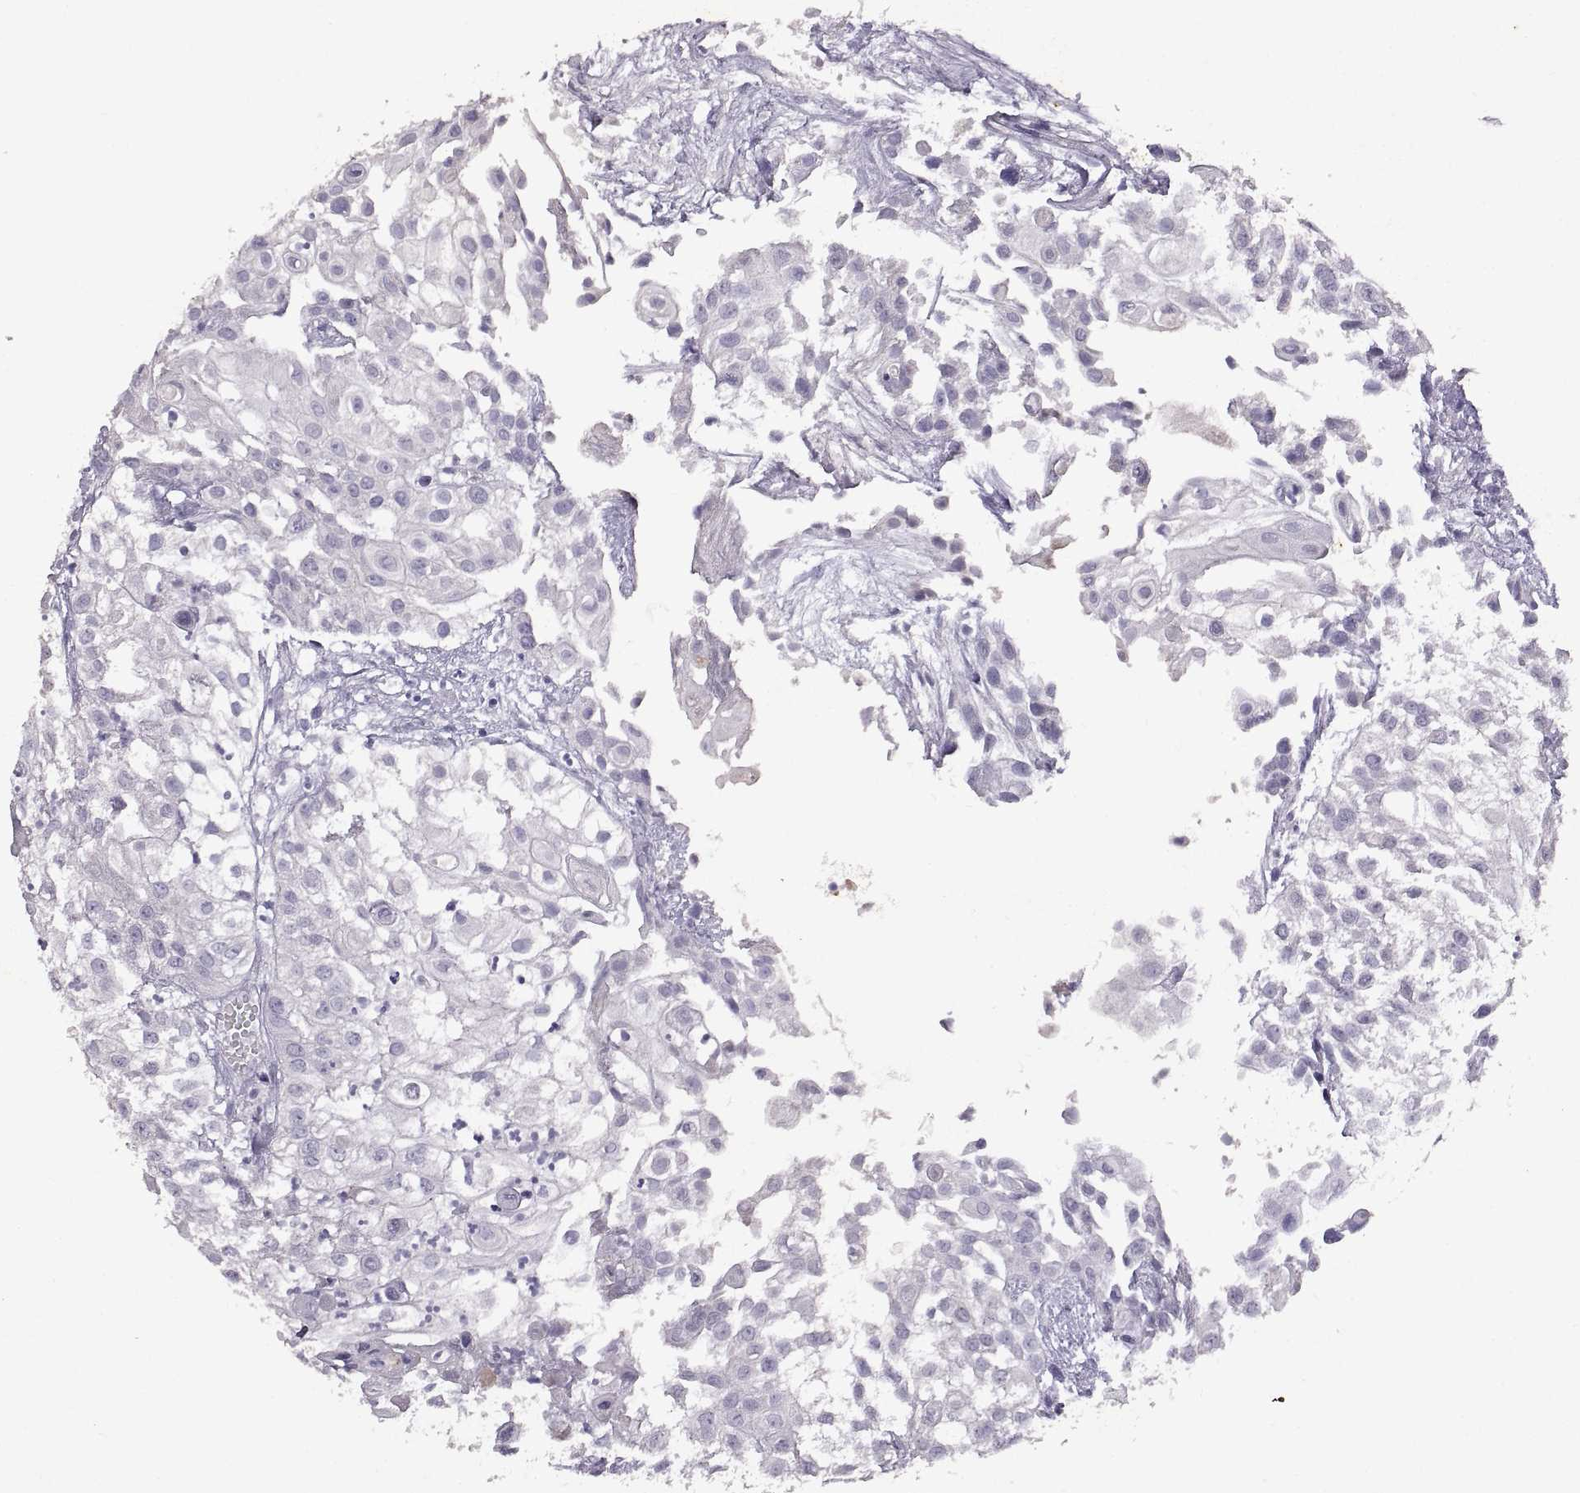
{"staining": {"intensity": "negative", "quantity": "none", "location": "none"}, "tissue": "urothelial cancer", "cell_type": "Tumor cells", "image_type": "cancer", "snomed": [{"axis": "morphology", "description": "Urothelial carcinoma, High grade"}, {"axis": "topography", "description": "Urinary bladder"}], "caption": "DAB immunohistochemical staining of urothelial cancer reveals no significant staining in tumor cells.", "gene": "DEFB136", "patient": {"sex": "female", "age": 79}}